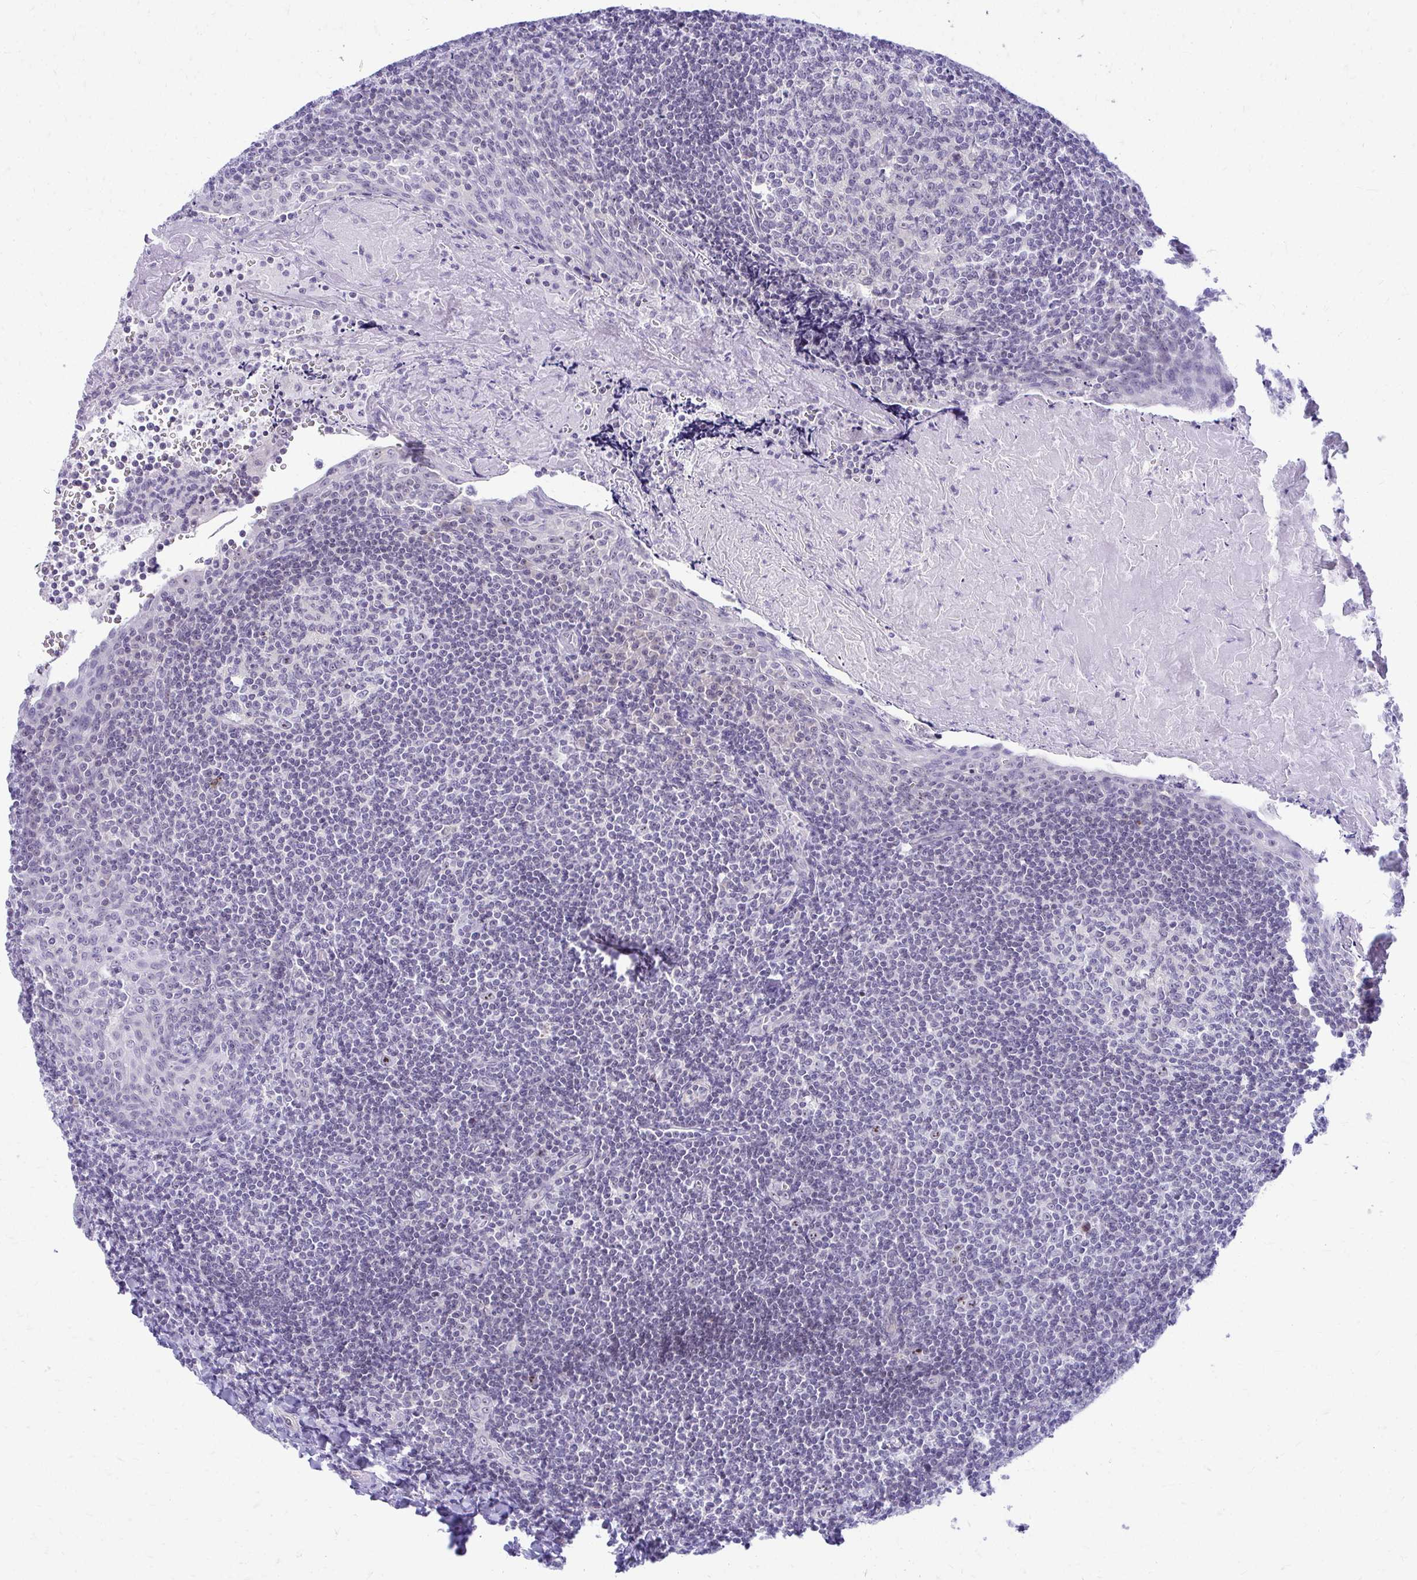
{"staining": {"intensity": "negative", "quantity": "none", "location": "none"}, "tissue": "tonsil", "cell_type": "Germinal center cells", "image_type": "normal", "snomed": [{"axis": "morphology", "description": "Normal tissue, NOS"}, {"axis": "morphology", "description": "Inflammation, NOS"}, {"axis": "topography", "description": "Tonsil"}], "caption": "High magnification brightfield microscopy of benign tonsil stained with DAB (brown) and counterstained with hematoxylin (blue): germinal center cells show no significant expression. The staining was performed using DAB (3,3'-diaminobenzidine) to visualize the protein expression in brown, while the nuclei were stained in blue with hematoxylin (Magnification: 20x).", "gene": "NIFK", "patient": {"sex": "female", "age": 31}}